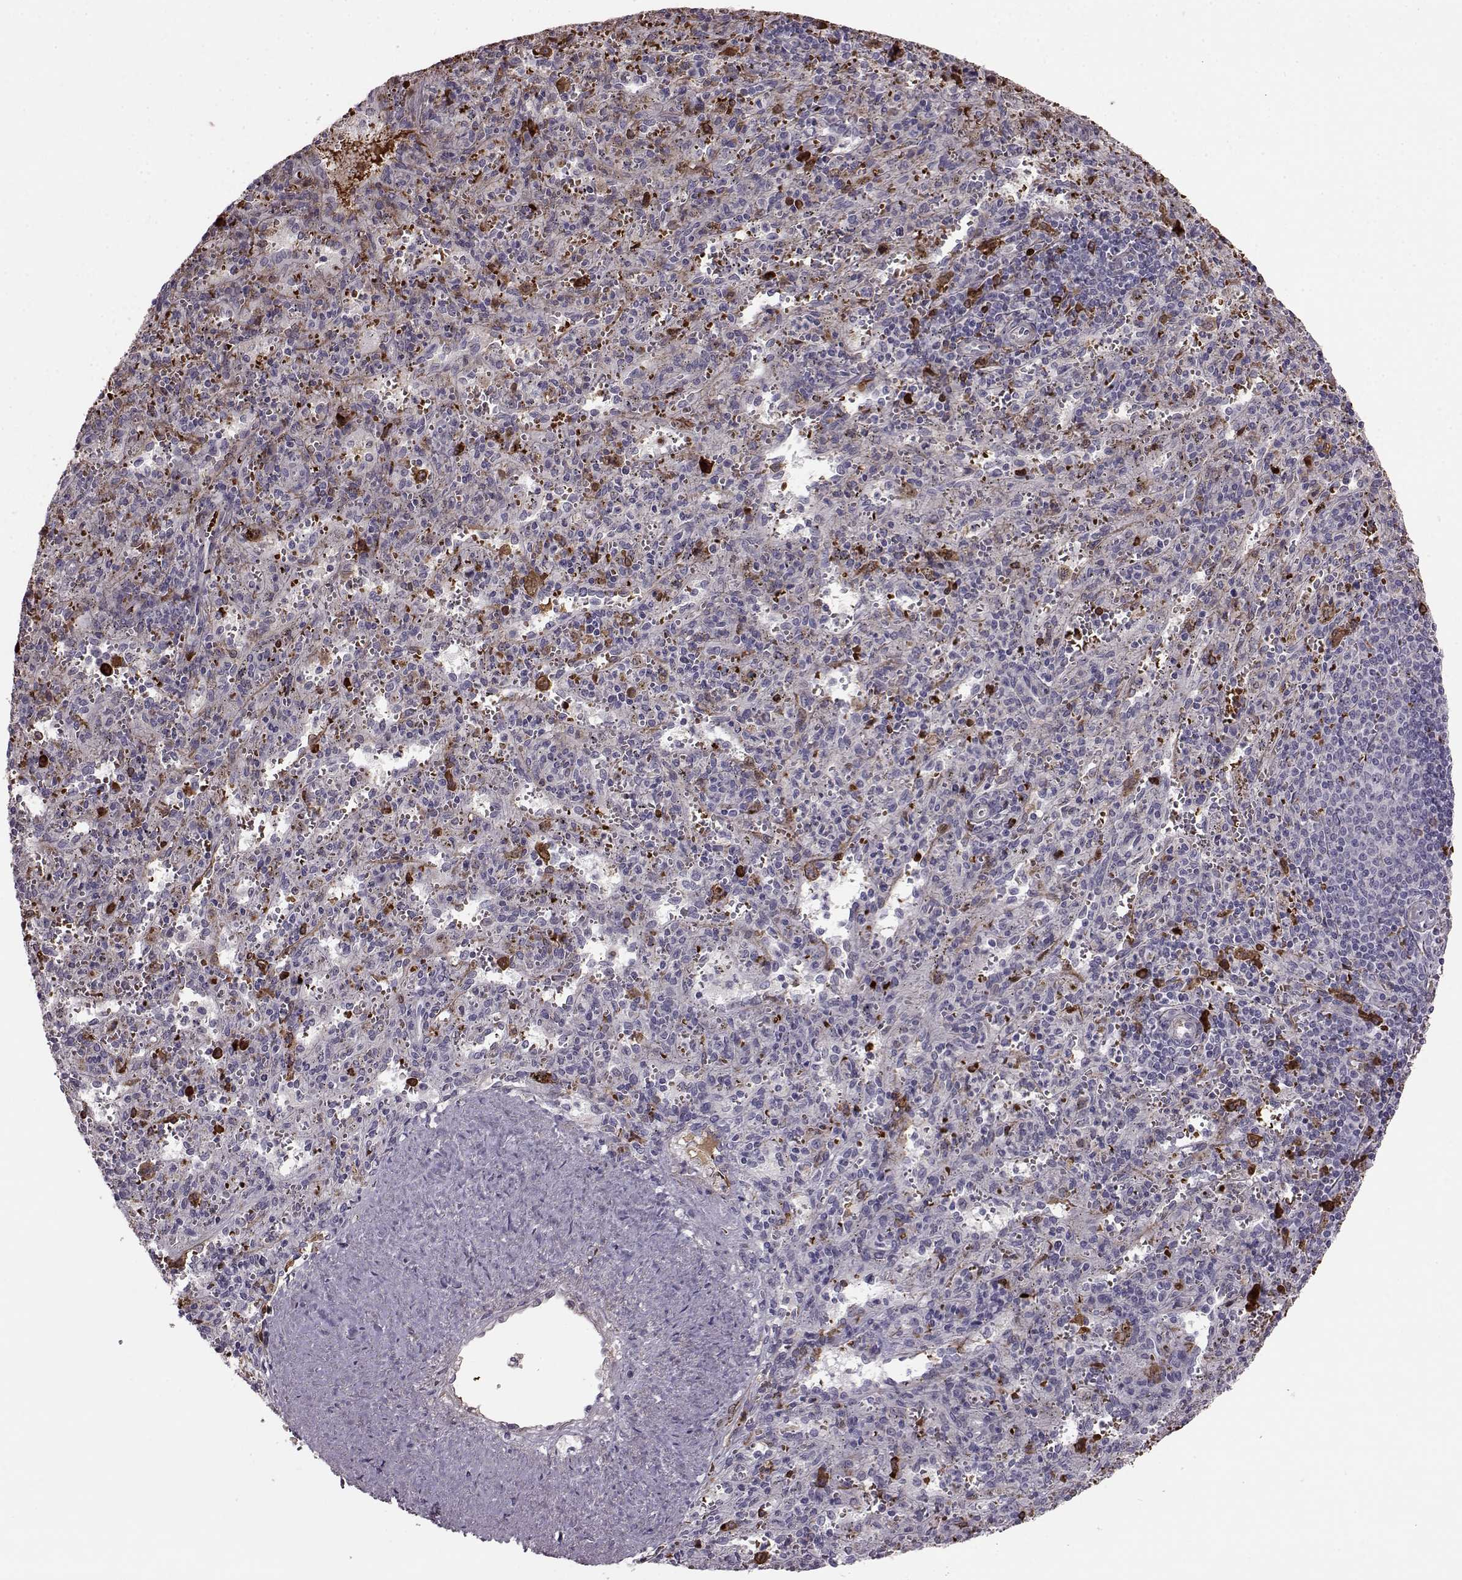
{"staining": {"intensity": "moderate", "quantity": "<25%", "location": "cytoplasmic/membranous,nuclear"}, "tissue": "spleen", "cell_type": "Cells in red pulp", "image_type": "normal", "snomed": [{"axis": "morphology", "description": "Normal tissue, NOS"}, {"axis": "topography", "description": "Spleen"}], "caption": "Moderate cytoplasmic/membranous,nuclear expression is appreciated in approximately <25% of cells in red pulp in unremarkable spleen. (Brightfield microscopy of DAB IHC at high magnification).", "gene": "PROP1", "patient": {"sex": "male", "age": 57}}